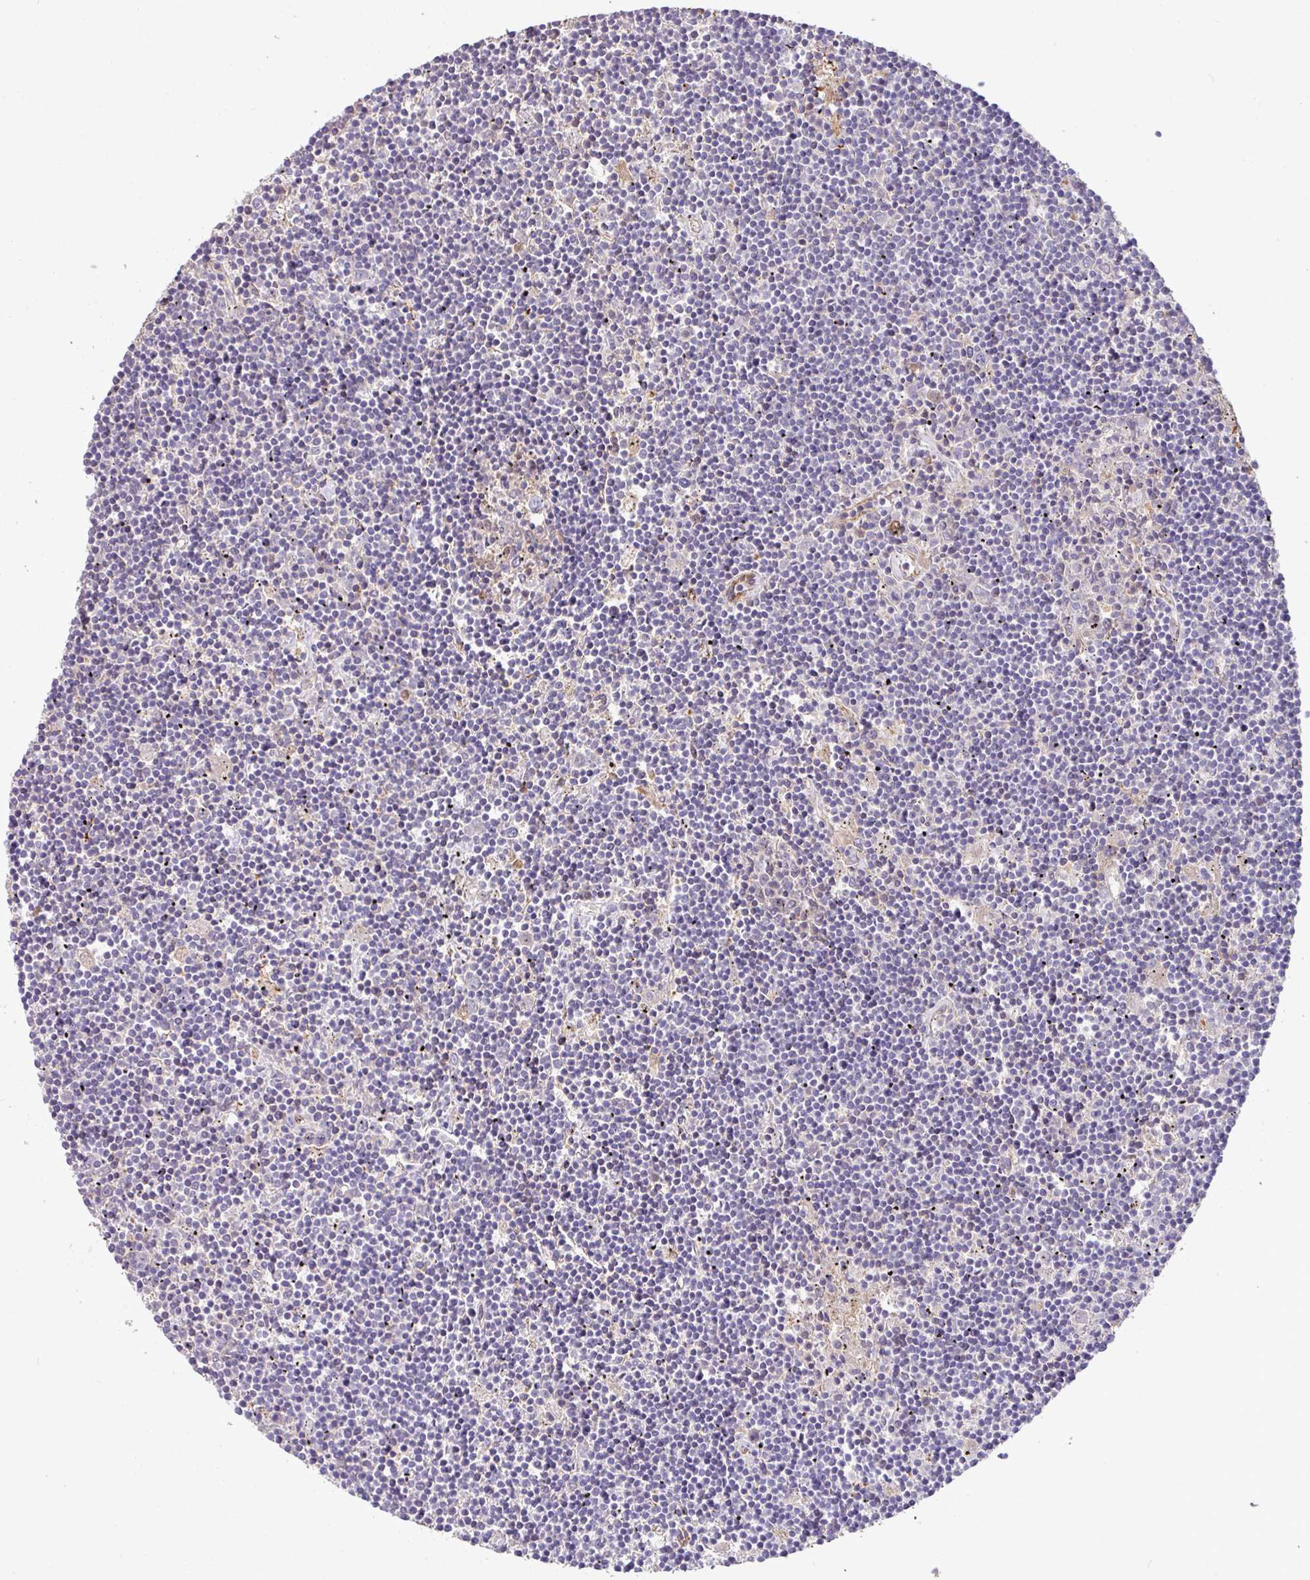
{"staining": {"intensity": "negative", "quantity": "none", "location": "none"}, "tissue": "lymphoma", "cell_type": "Tumor cells", "image_type": "cancer", "snomed": [{"axis": "morphology", "description": "Malignant lymphoma, non-Hodgkin's type, Low grade"}, {"axis": "topography", "description": "Spleen"}], "caption": "Histopathology image shows no significant protein expression in tumor cells of lymphoma.", "gene": "LRRC53", "patient": {"sex": "male", "age": 76}}